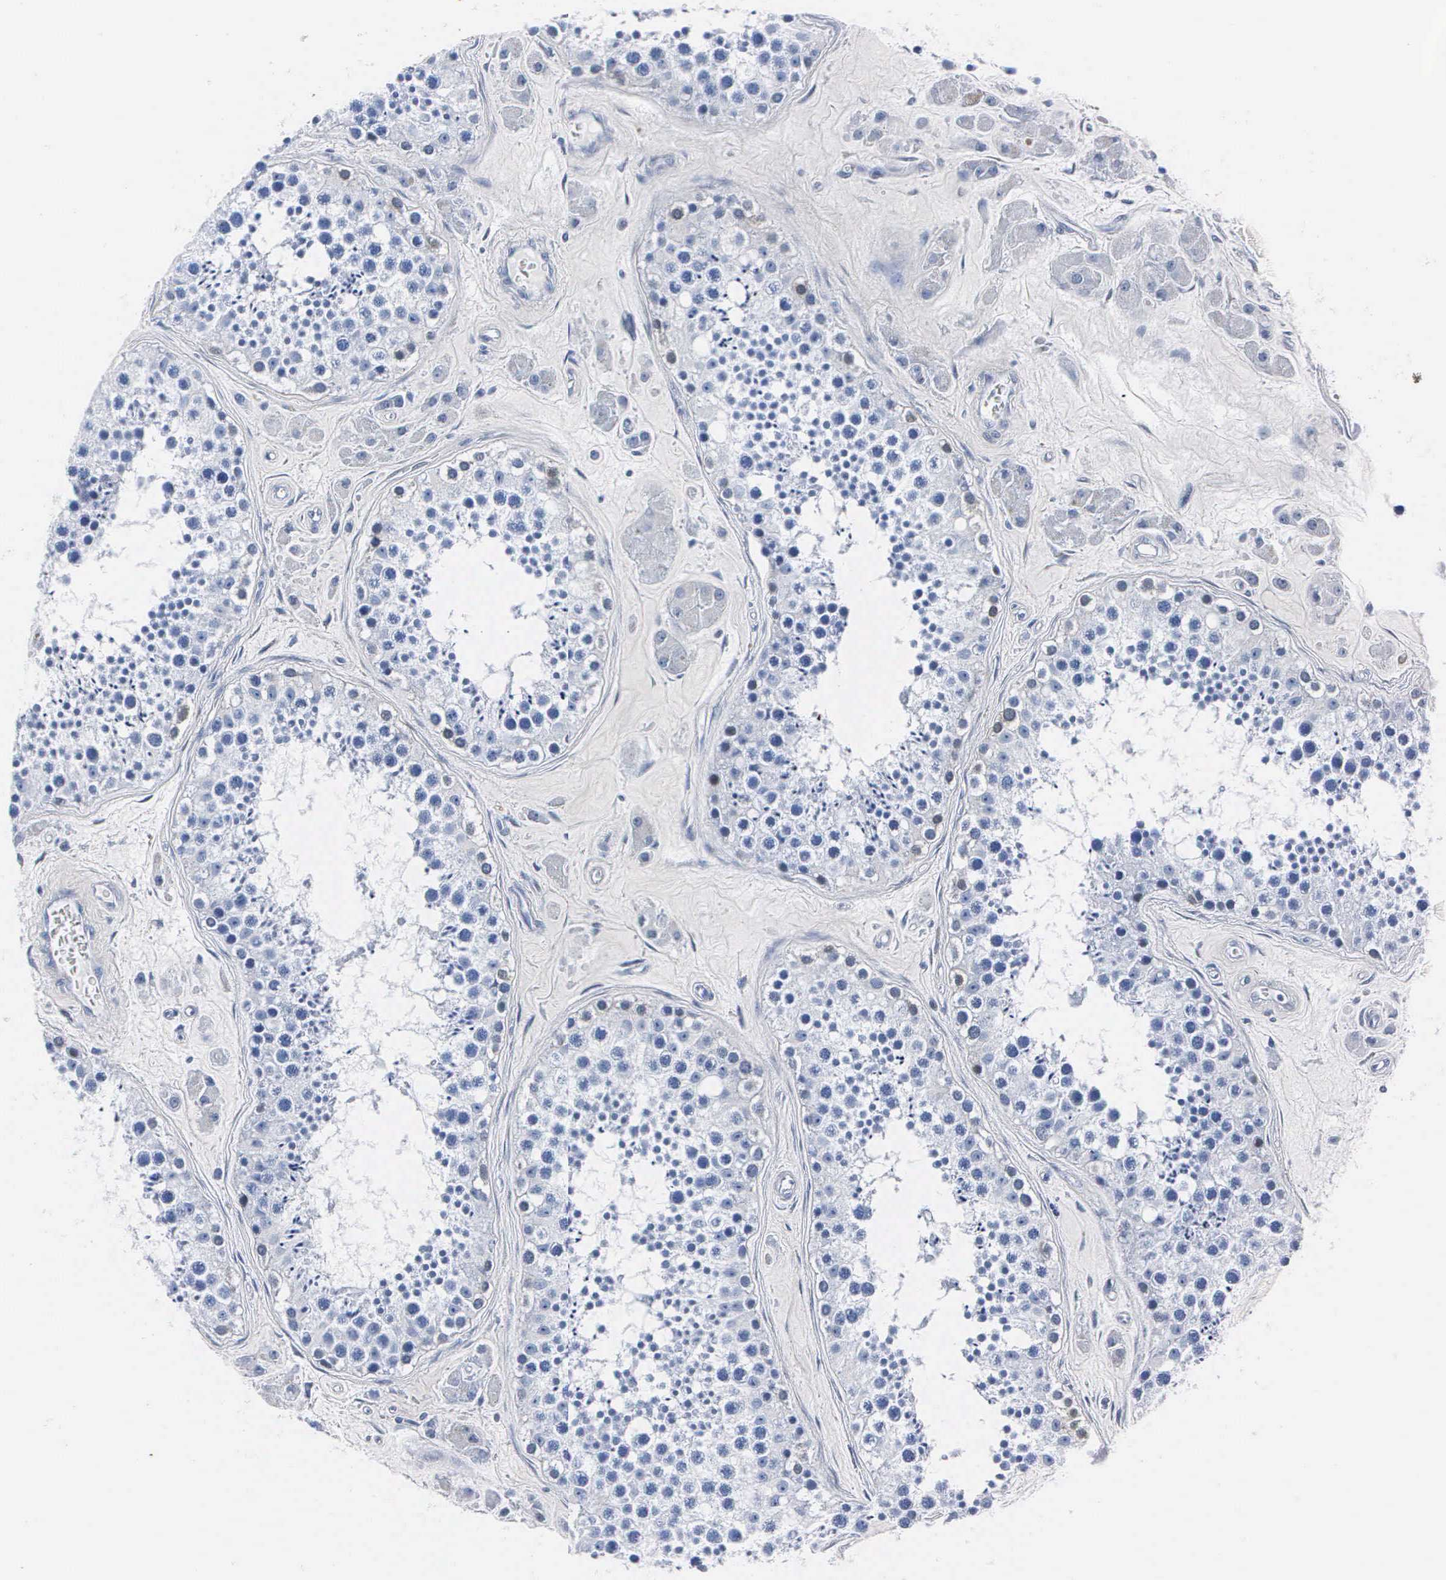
{"staining": {"intensity": "negative", "quantity": "none", "location": "none"}, "tissue": "testis", "cell_type": "Cells in seminiferous ducts", "image_type": "normal", "snomed": [{"axis": "morphology", "description": "Normal tissue, NOS"}, {"axis": "topography", "description": "Testis"}], "caption": "An immunohistochemistry (IHC) micrograph of normal testis is shown. There is no staining in cells in seminiferous ducts of testis.", "gene": "ENO2", "patient": {"sex": "male", "age": 38}}